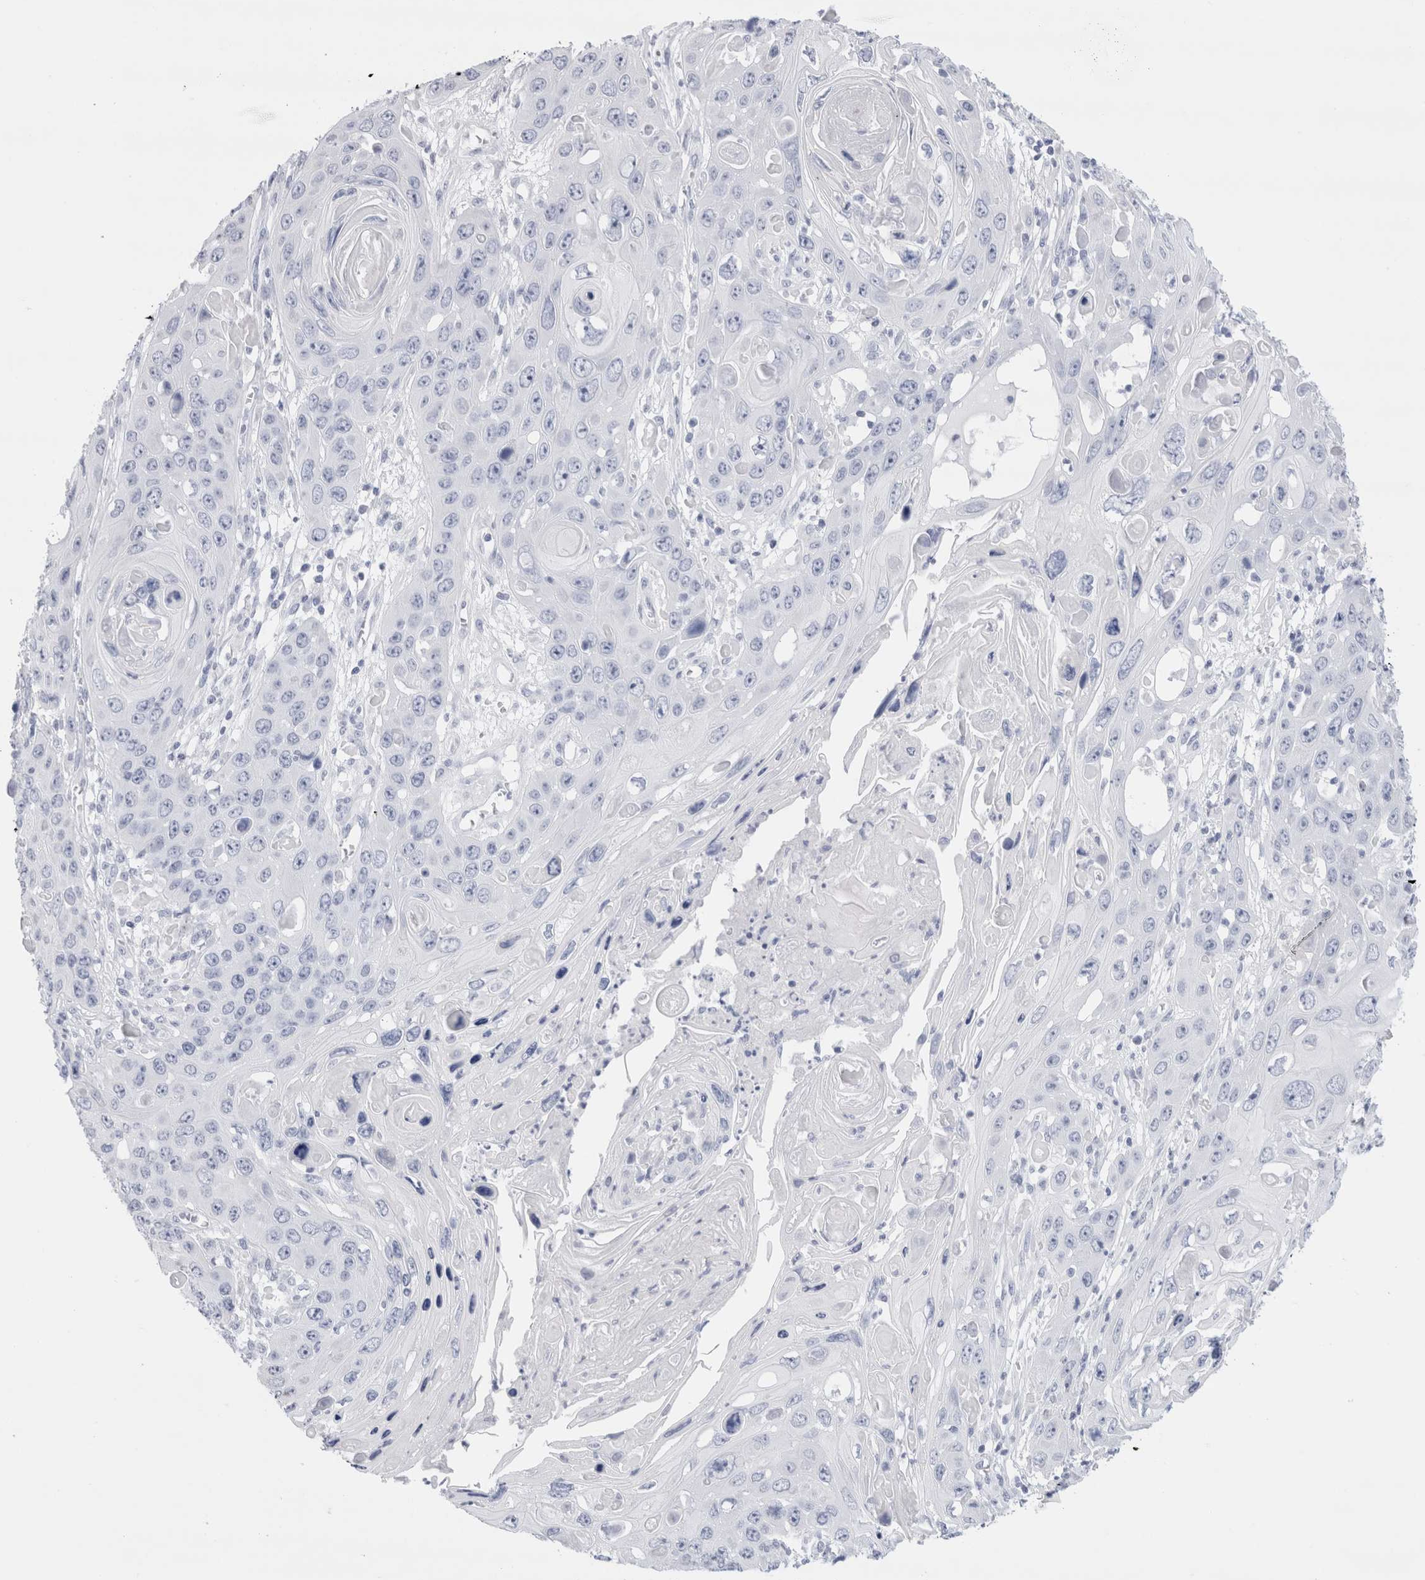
{"staining": {"intensity": "negative", "quantity": "none", "location": "none"}, "tissue": "skin cancer", "cell_type": "Tumor cells", "image_type": "cancer", "snomed": [{"axis": "morphology", "description": "Squamous cell carcinoma, NOS"}, {"axis": "topography", "description": "Skin"}], "caption": "Immunohistochemistry of squamous cell carcinoma (skin) shows no expression in tumor cells.", "gene": "ECHDC2", "patient": {"sex": "male", "age": 55}}